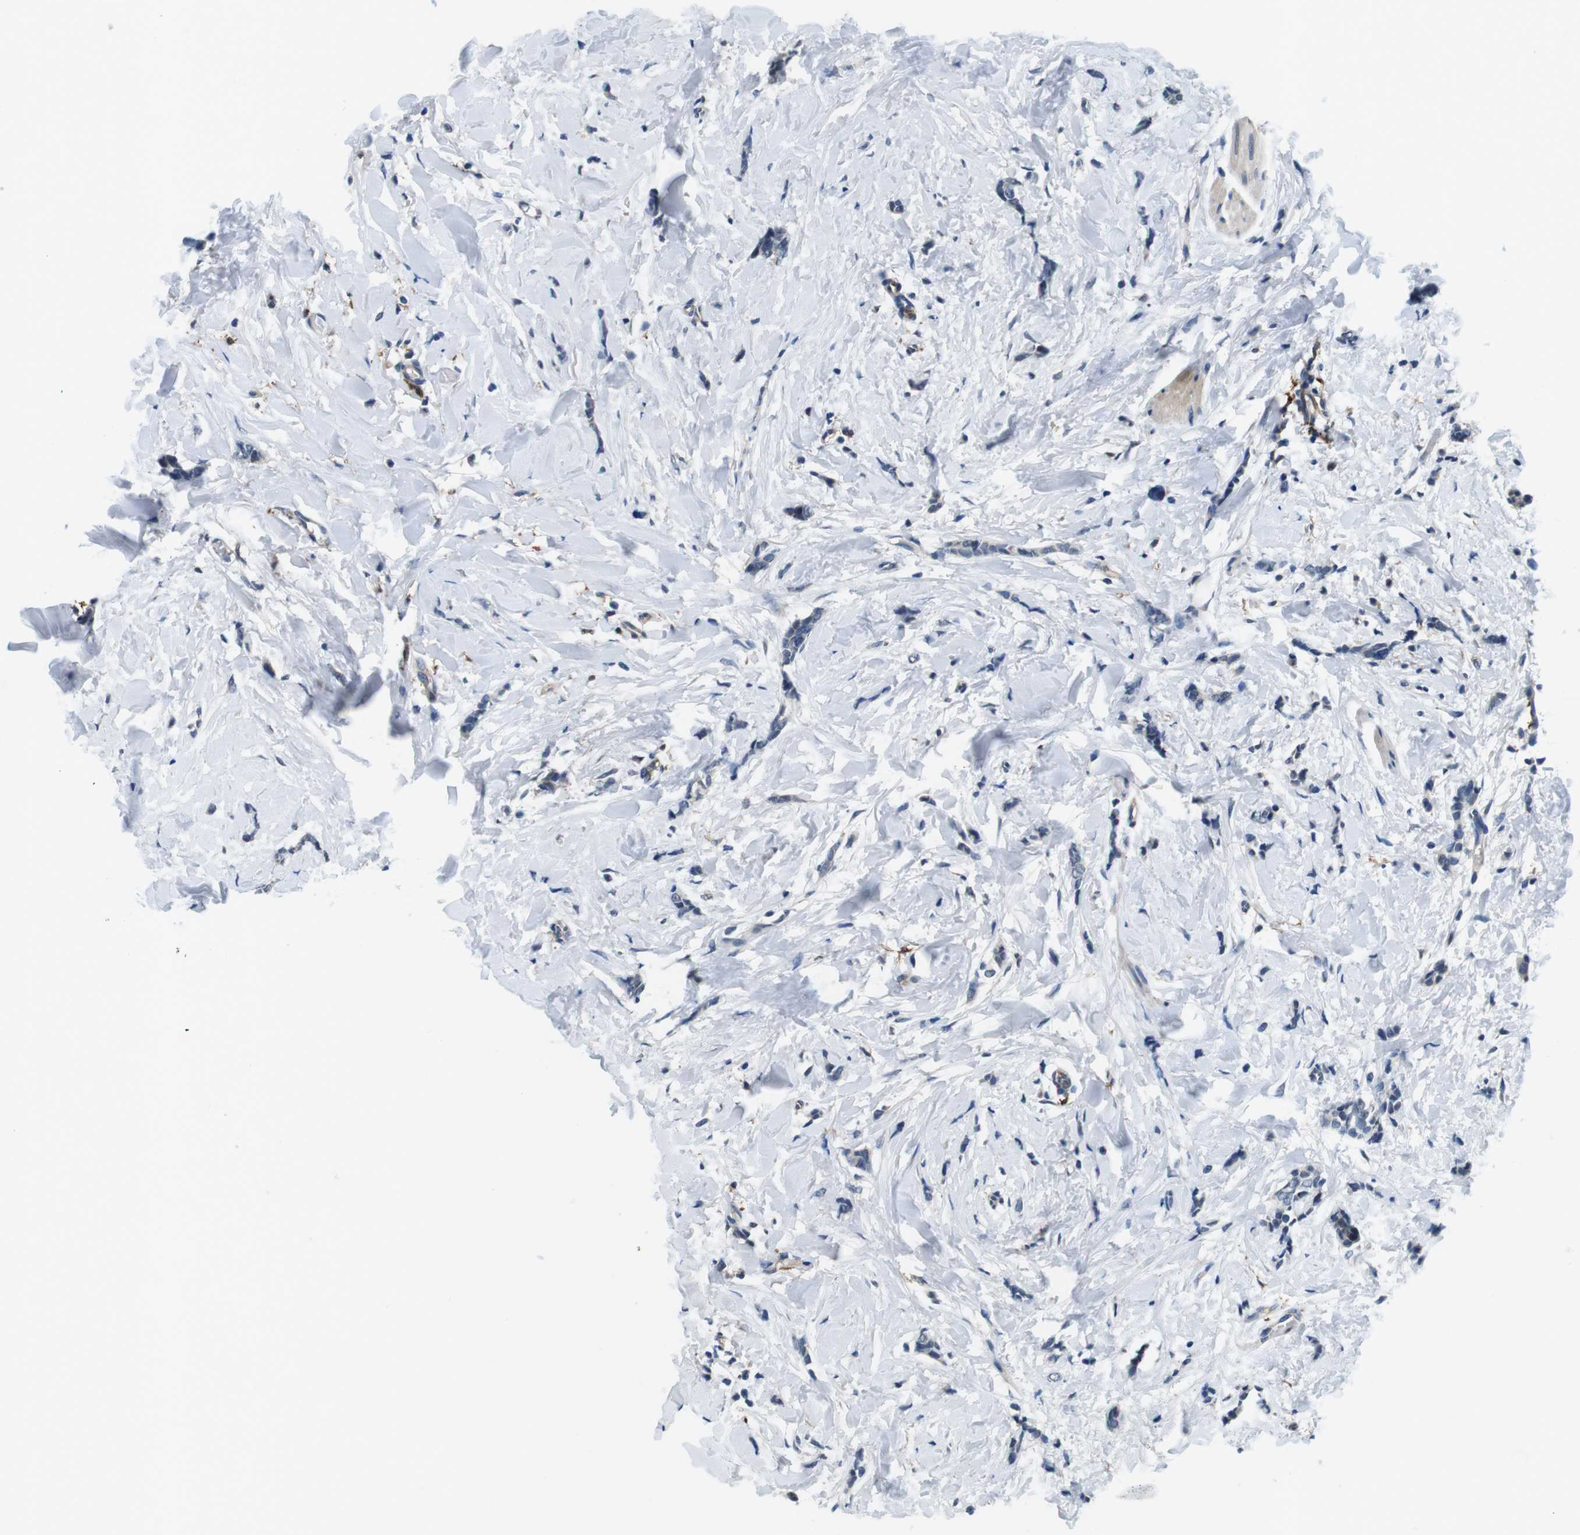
{"staining": {"intensity": "negative", "quantity": "none", "location": "none"}, "tissue": "breast cancer", "cell_type": "Tumor cells", "image_type": "cancer", "snomed": [{"axis": "morphology", "description": "Lobular carcinoma"}, {"axis": "topography", "description": "Skin"}, {"axis": "topography", "description": "Breast"}], "caption": "Immunohistochemical staining of lobular carcinoma (breast) exhibits no significant positivity in tumor cells. (DAB immunohistochemistry, high magnification).", "gene": "CD163L1", "patient": {"sex": "female", "age": 46}}